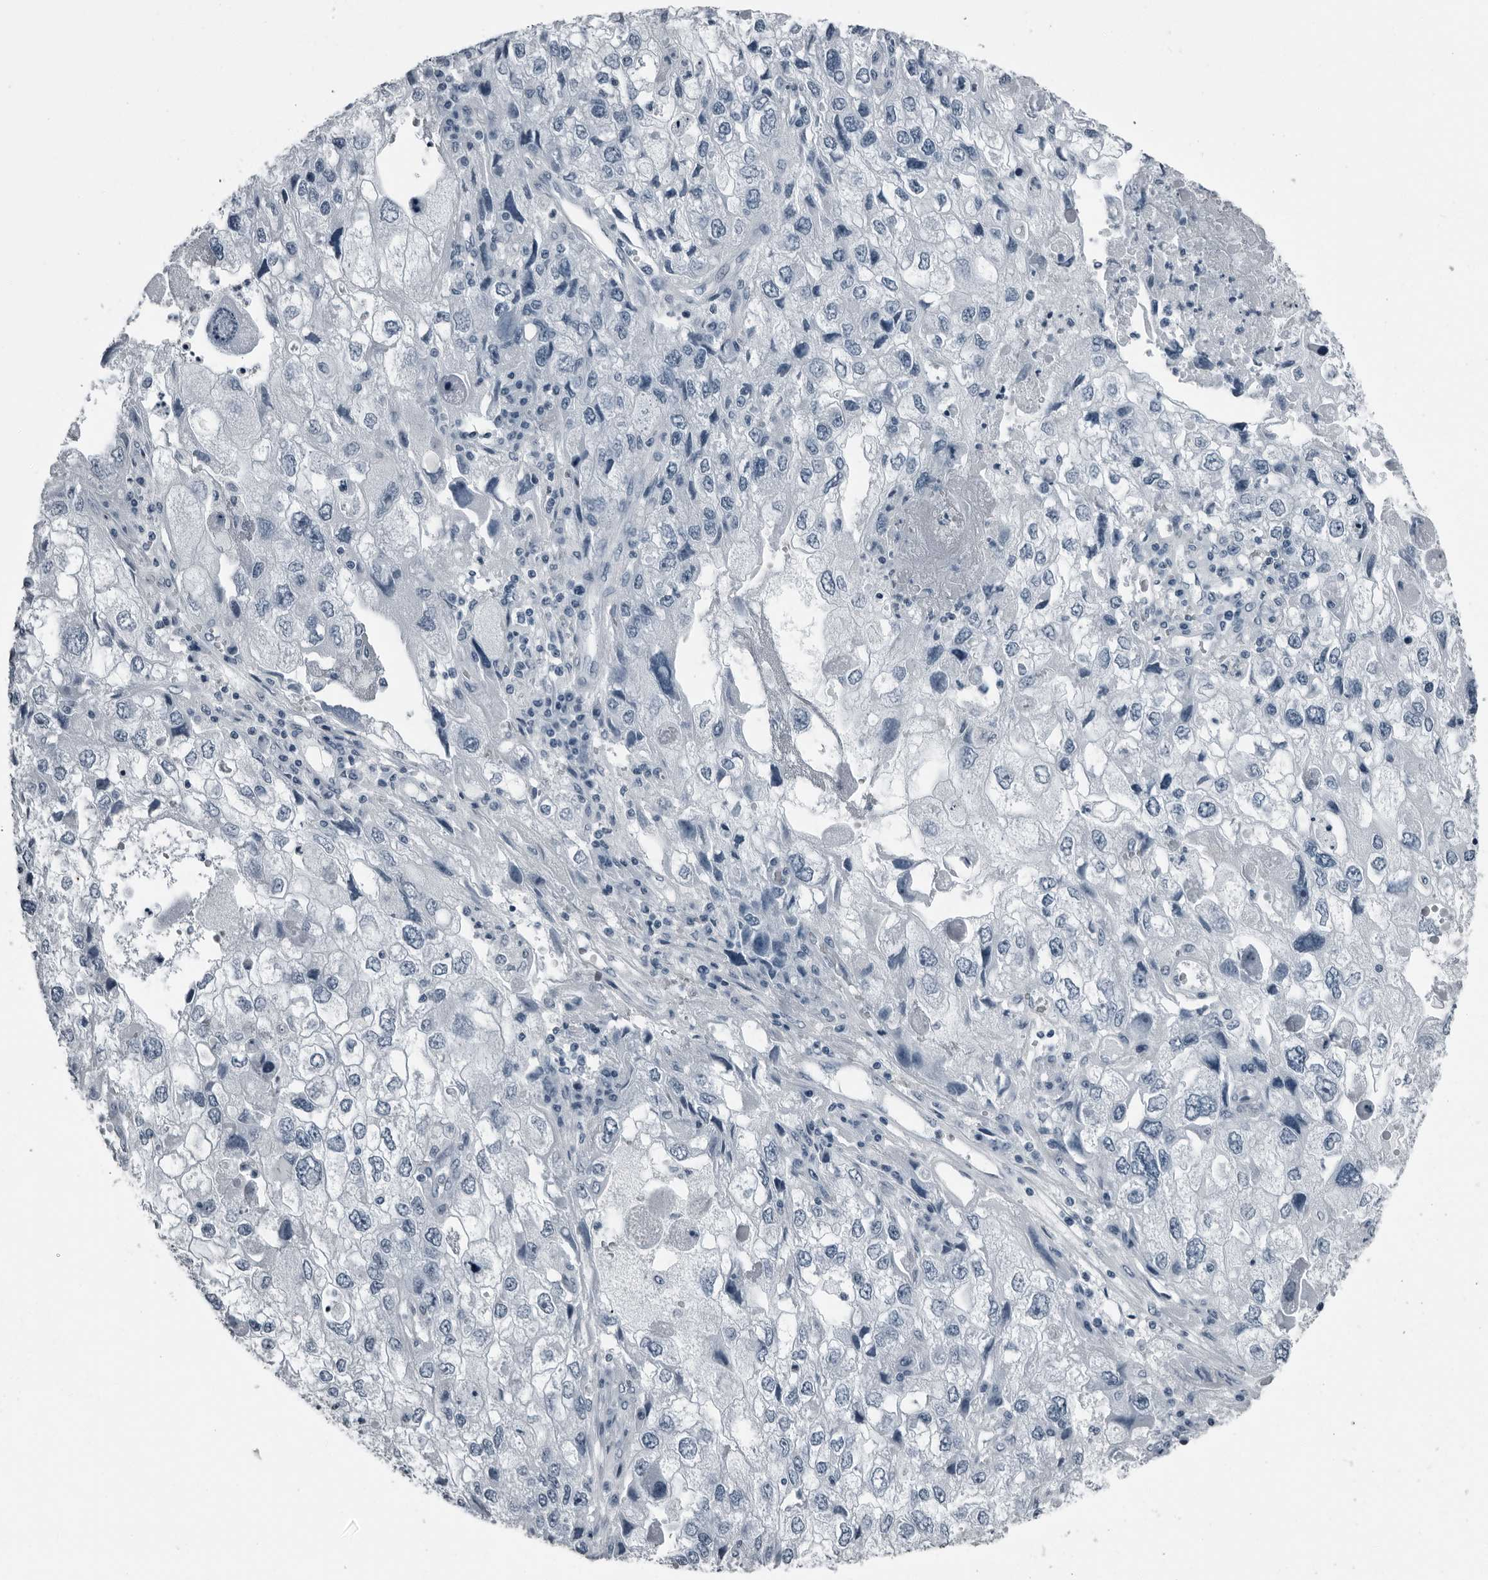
{"staining": {"intensity": "negative", "quantity": "none", "location": "none"}, "tissue": "endometrial cancer", "cell_type": "Tumor cells", "image_type": "cancer", "snomed": [{"axis": "morphology", "description": "Adenocarcinoma, NOS"}, {"axis": "topography", "description": "Endometrium"}], "caption": "Histopathology image shows no significant protein expression in tumor cells of endometrial cancer (adenocarcinoma). (DAB (3,3'-diaminobenzidine) immunohistochemistry visualized using brightfield microscopy, high magnification).", "gene": "PRSS1", "patient": {"sex": "female", "age": 49}}